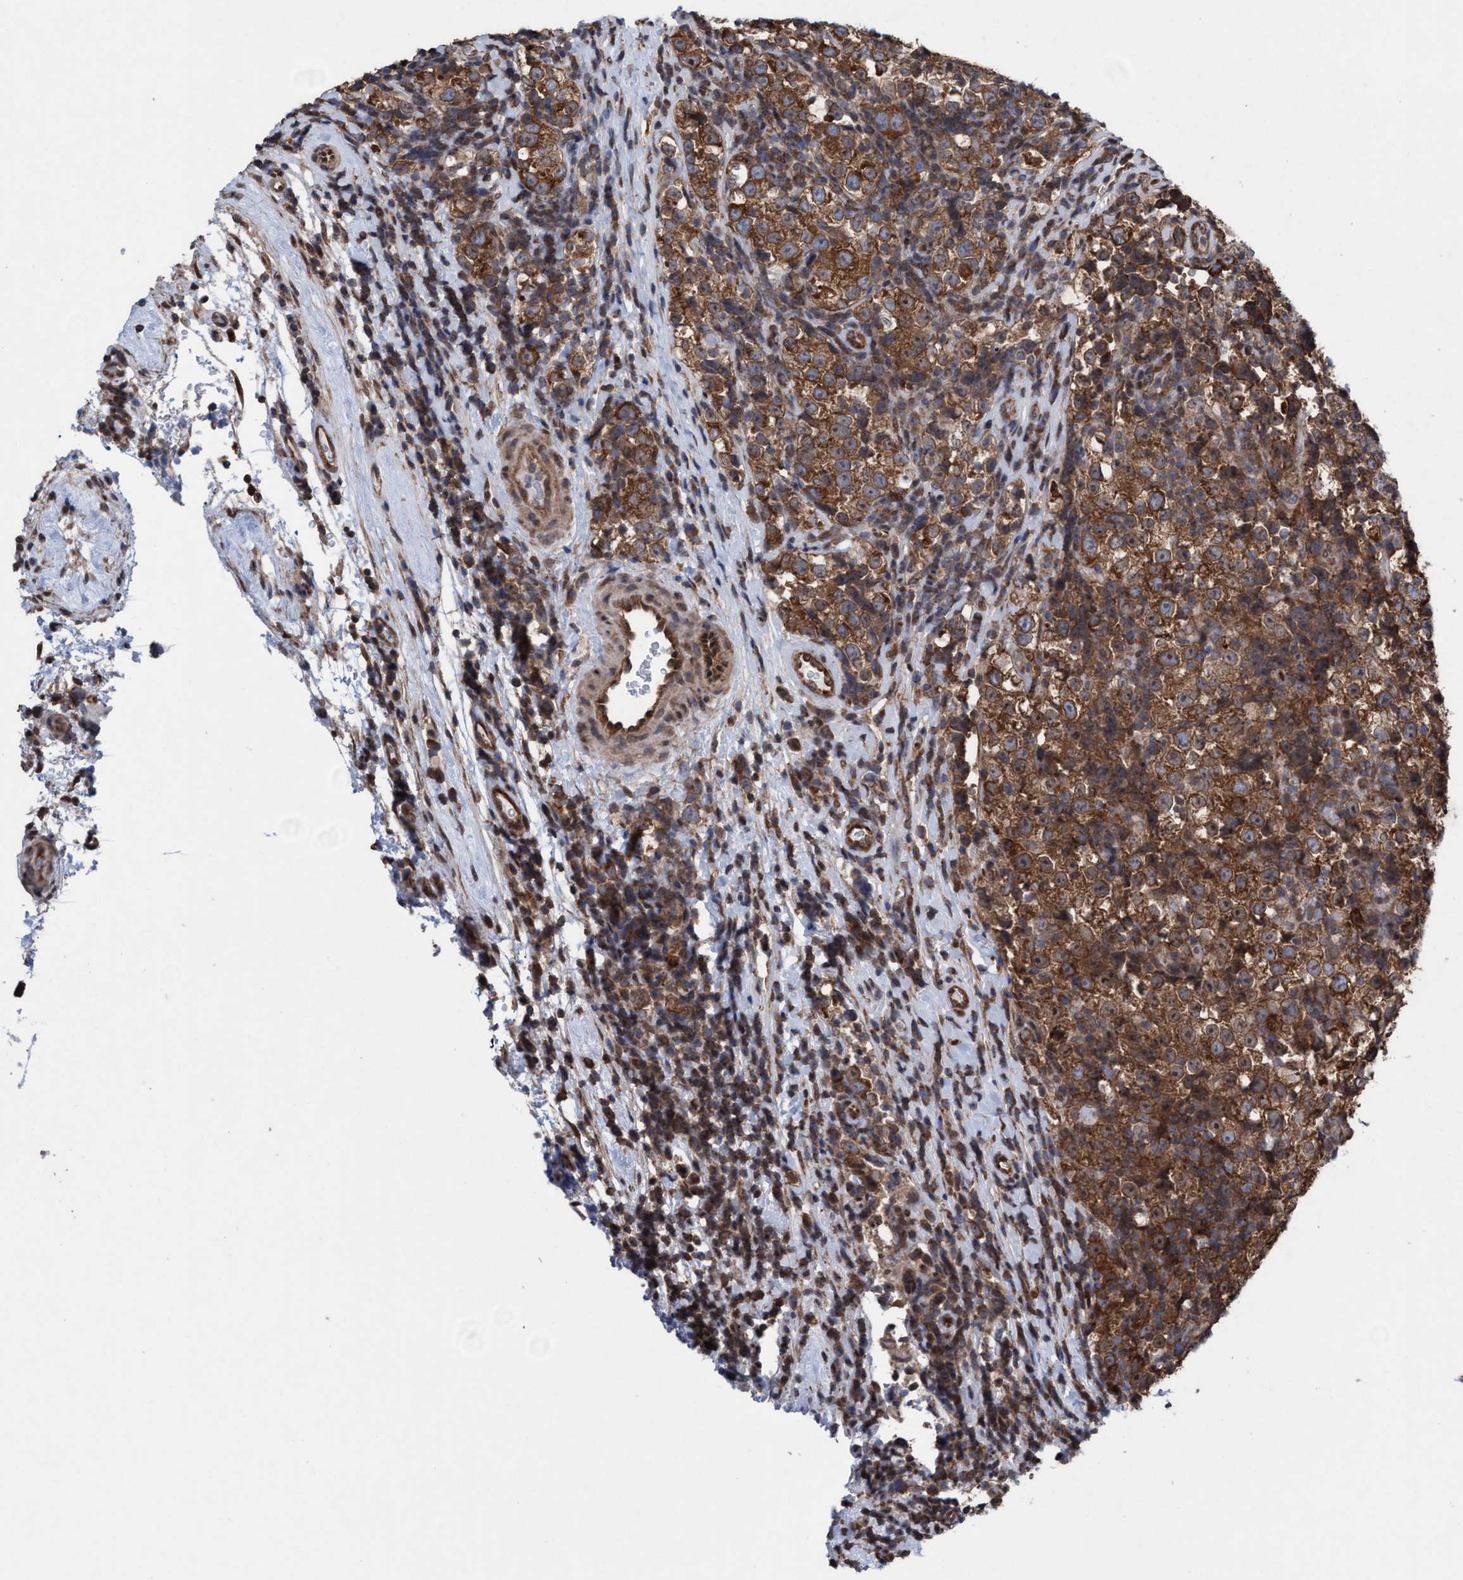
{"staining": {"intensity": "strong", "quantity": ">75%", "location": "cytoplasmic/membranous"}, "tissue": "testis cancer", "cell_type": "Tumor cells", "image_type": "cancer", "snomed": [{"axis": "morphology", "description": "Normal tissue, NOS"}, {"axis": "morphology", "description": "Seminoma, NOS"}, {"axis": "topography", "description": "Testis"}], "caption": "Immunohistochemical staining of seminoma (testis) reveals high levels of strong cytoplasmic/membranous protein expression in approximately >75% of tumor cells.", "gene": "METAP2", "patient": {"sex": "male", "age": 43}}